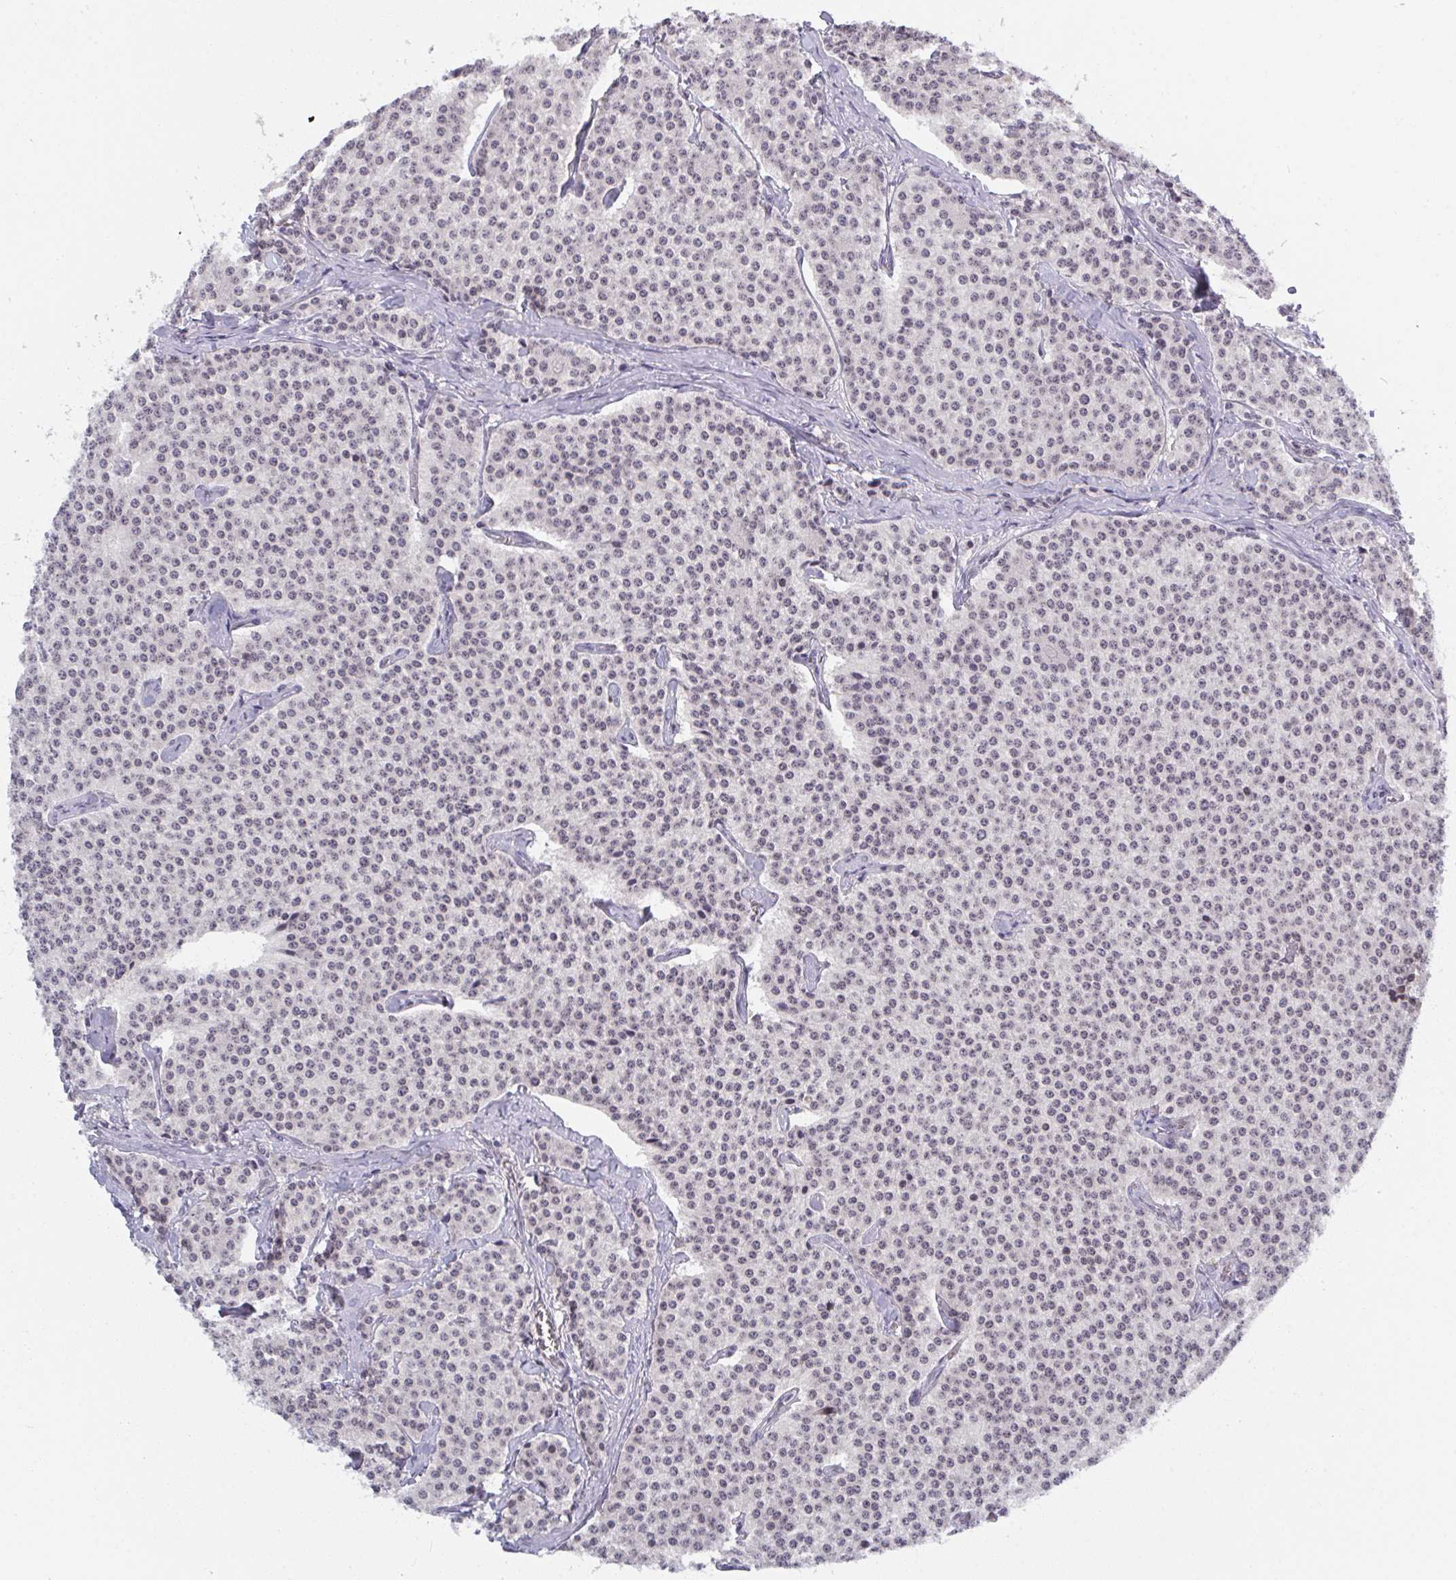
{"staining": {"intensity": "weak", "quantity": ">75%", "location": "nuclear"}, "tissue": "carcinoid", "cell_type": "Tumor cells", "image_type": "cancer", "snomed": [{"axis": "morphology", "description": "Carcinoid, malignant, NOS"}, {"axis": "topography", "description": "Small intestine"}], "caption": "IHC (DAB) staining of human carcinoid reveals weak nuclear protein positivity in about >75% of tumor cells.", "gene": "BMAL2", "patient": {"sex": "female", "age": 64}}